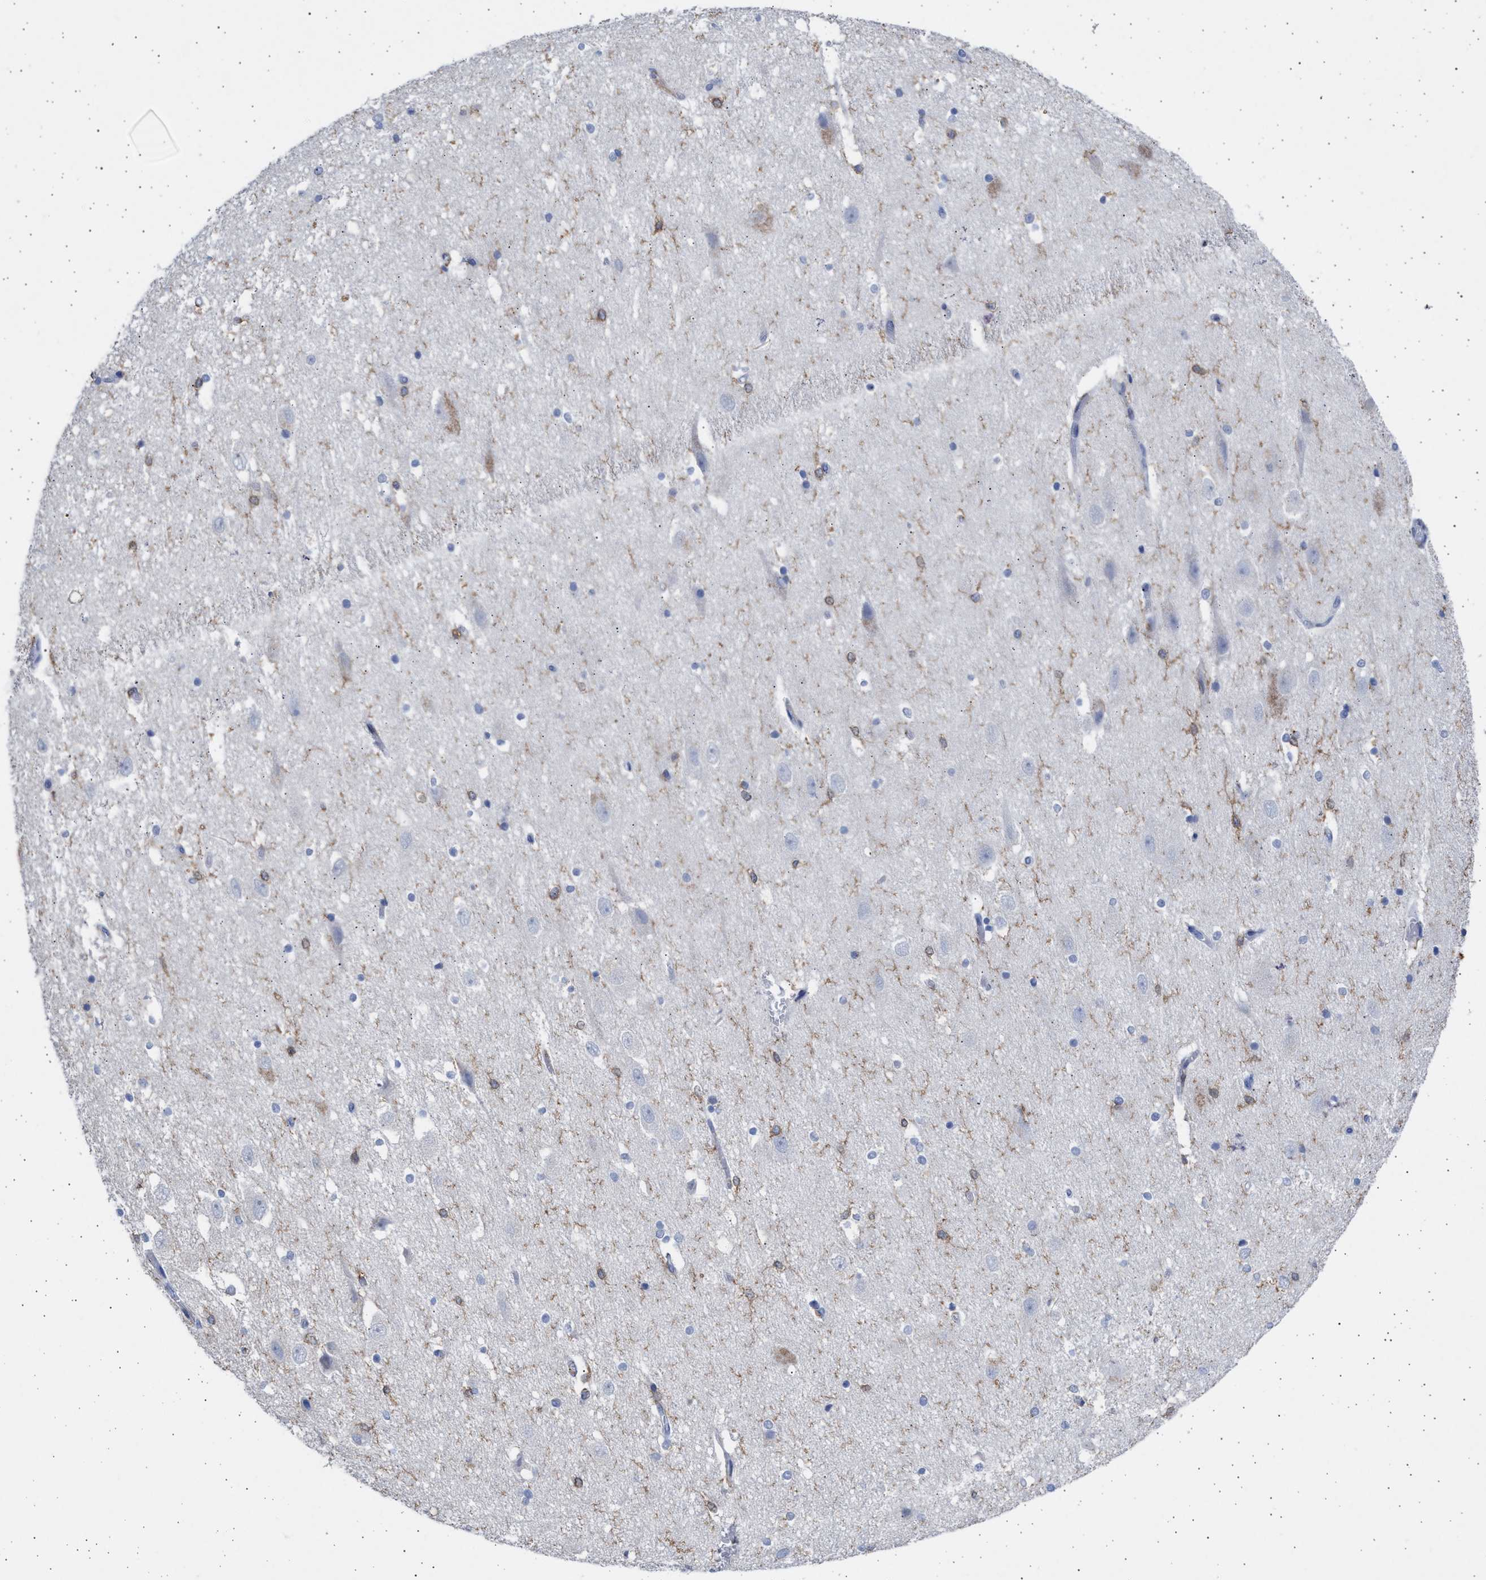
{"staining": {"intensity": "moderate", "quantity": "<25%", "location": "cytoplasmic/membranous"}, "tissue": "hippocampus", "cell_type": "Glial cells", "image_type": "normal", "snomed": [{"axis": "morphology", "description": "Normal tissue, NOS"}, {"axis": "topography", "description": "Hippocampus"}], "caption": "Protein staining of benign hippocampus shows moderate cytoplasmic/membranous staining in approximately <25% of glial cells. (Brightfield microscopy of DAB IHC at high magnification).", "gene": "FCER1A", "patient": {"sex": "female", "age": 19}}